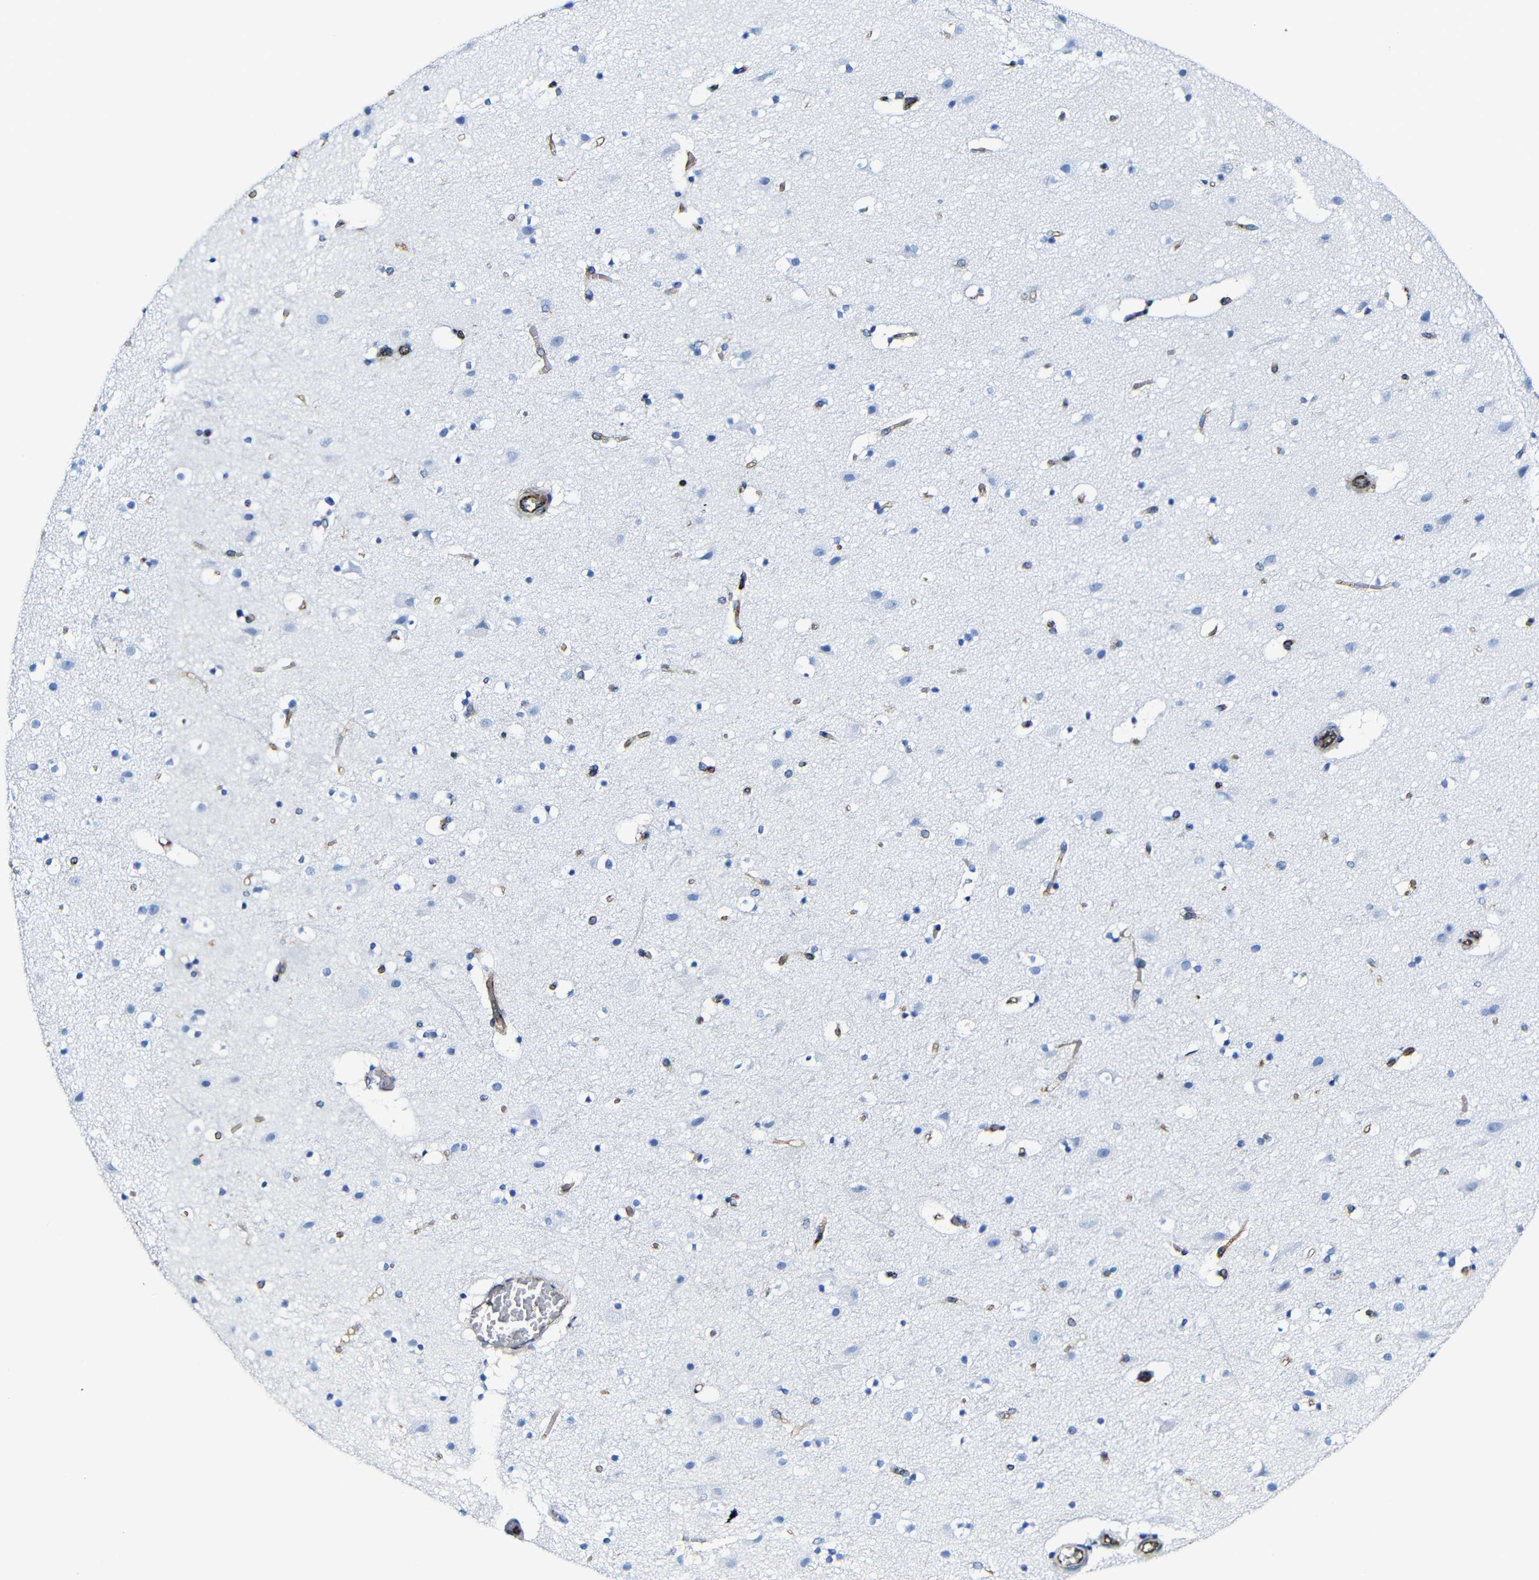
{"staining": {"intensity": "moderate", "quantity": "<25%", "location": "cytoplasmic/membranous"}, "tissue": "cerebral cortex", "cell_type": "Endothelial cells", "image_type": "normal", "snomed": [{"axis": "morphology", "description": "Normal tissue, NOS"}, {"axis": "topography", "description": "Cerebral cortex"}], "caption": "About <25% of endothelial cells in unremarkable cerebral cortex display moderate cytoplasmic/membranous protein positivity as visualized by brown immunohistochemical staining.", "gene": "MSN", "patient": {"sex": "male", "age": 45}}